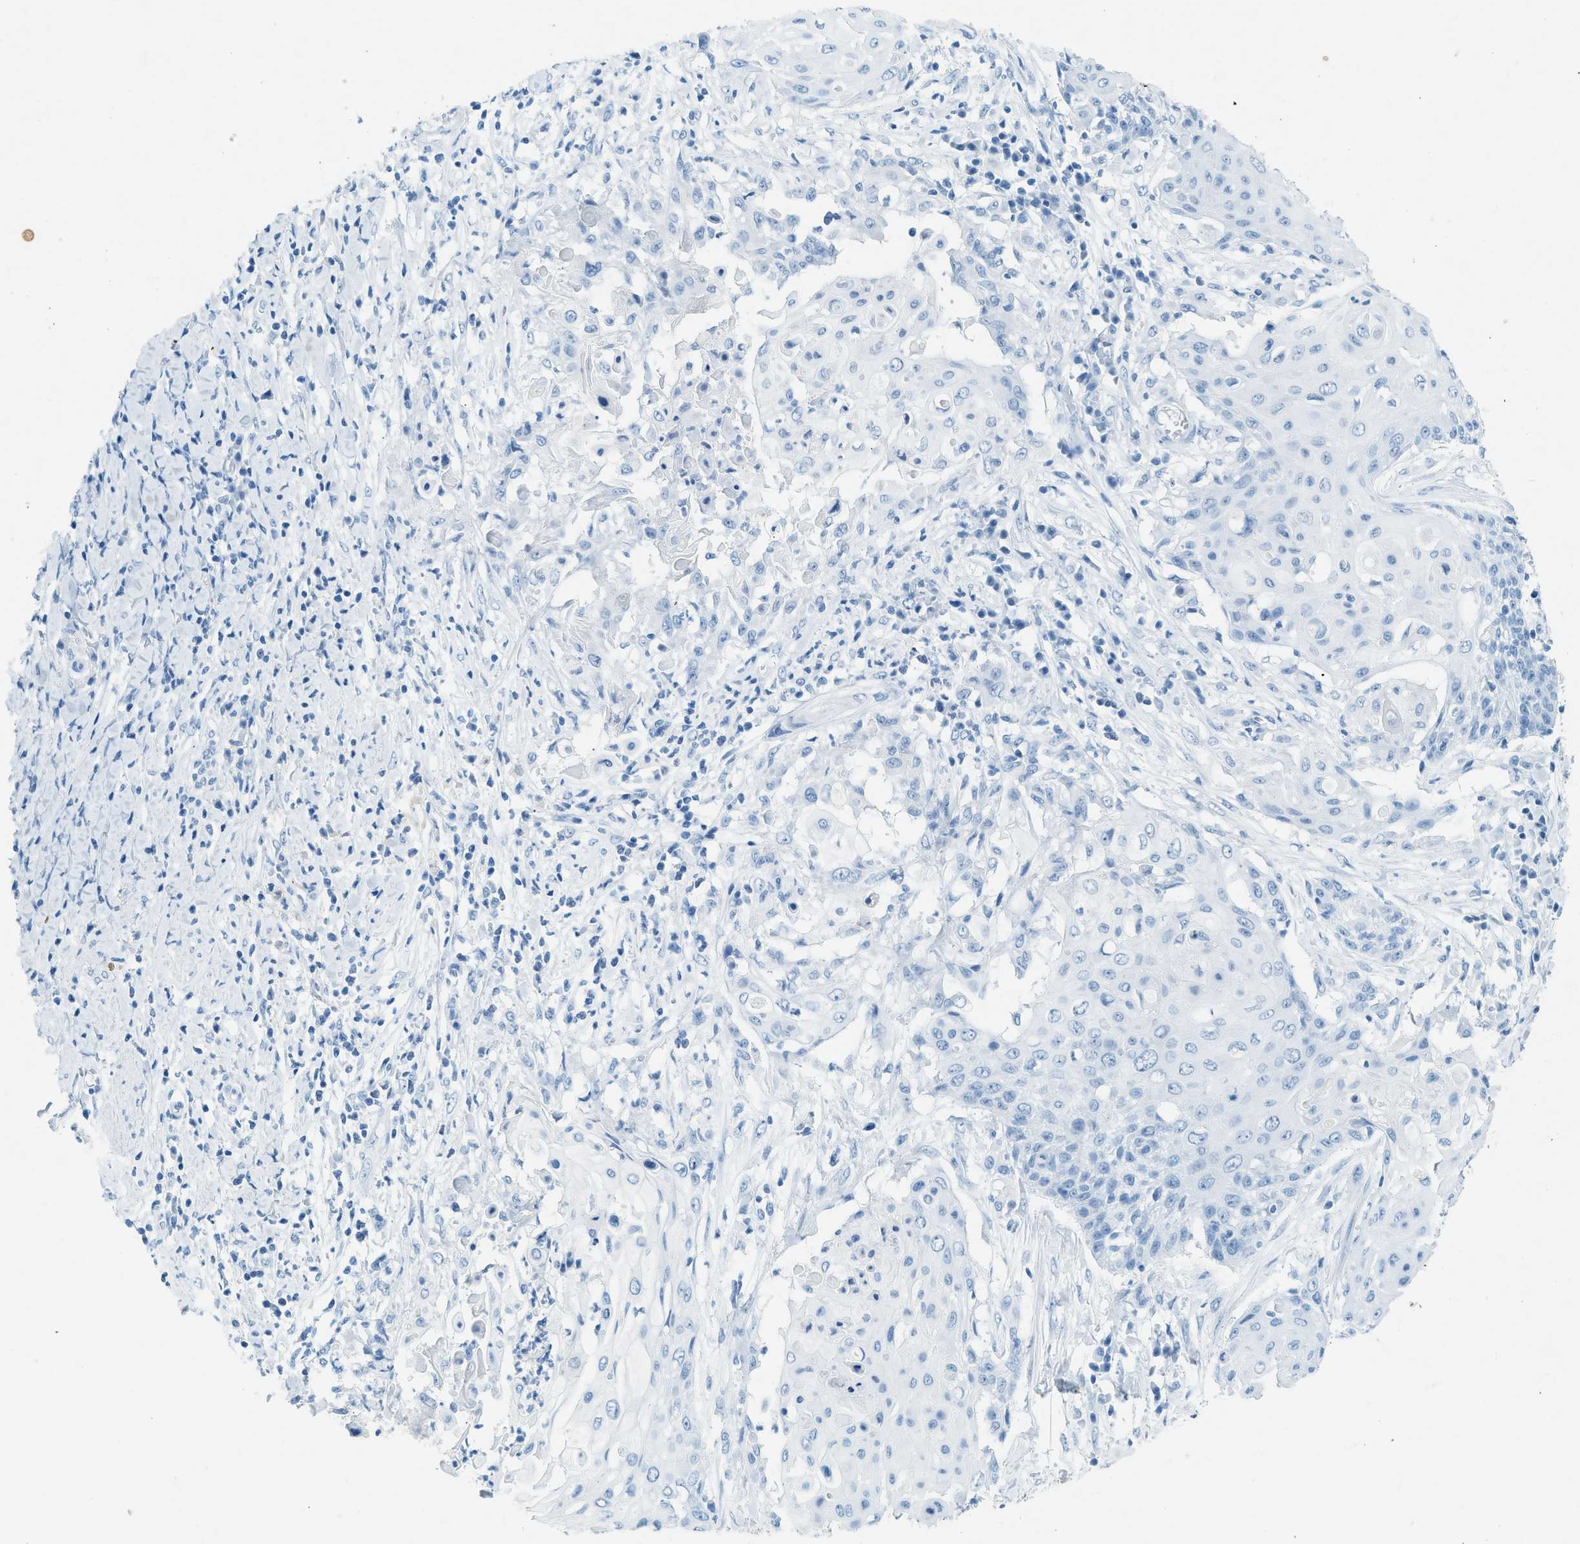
{"staining": {"intensity": "negative", "quantity": "none", "location": "none"}, "tissue": "cervical cancer", "cell_type": "Tumor cells", "image_type": "cancer", "snomed": [{"axis": "morphology", "description": "Squamous cell carcinoma, NOS"}, {"axis": "topography", "description": "Cervix"}], "caption": "A histopathology image of human squamous cell carcinoma (cervical) is negative for staining in tumor cells. (Stains: DAB (3,3'-diaminobenzidine) IHC with hematoxylin counter stain, Microscopy: brightfield microscopy at high magnification).", "gene": "HHATL", "patient": {"sex": "female", "age": 39}}